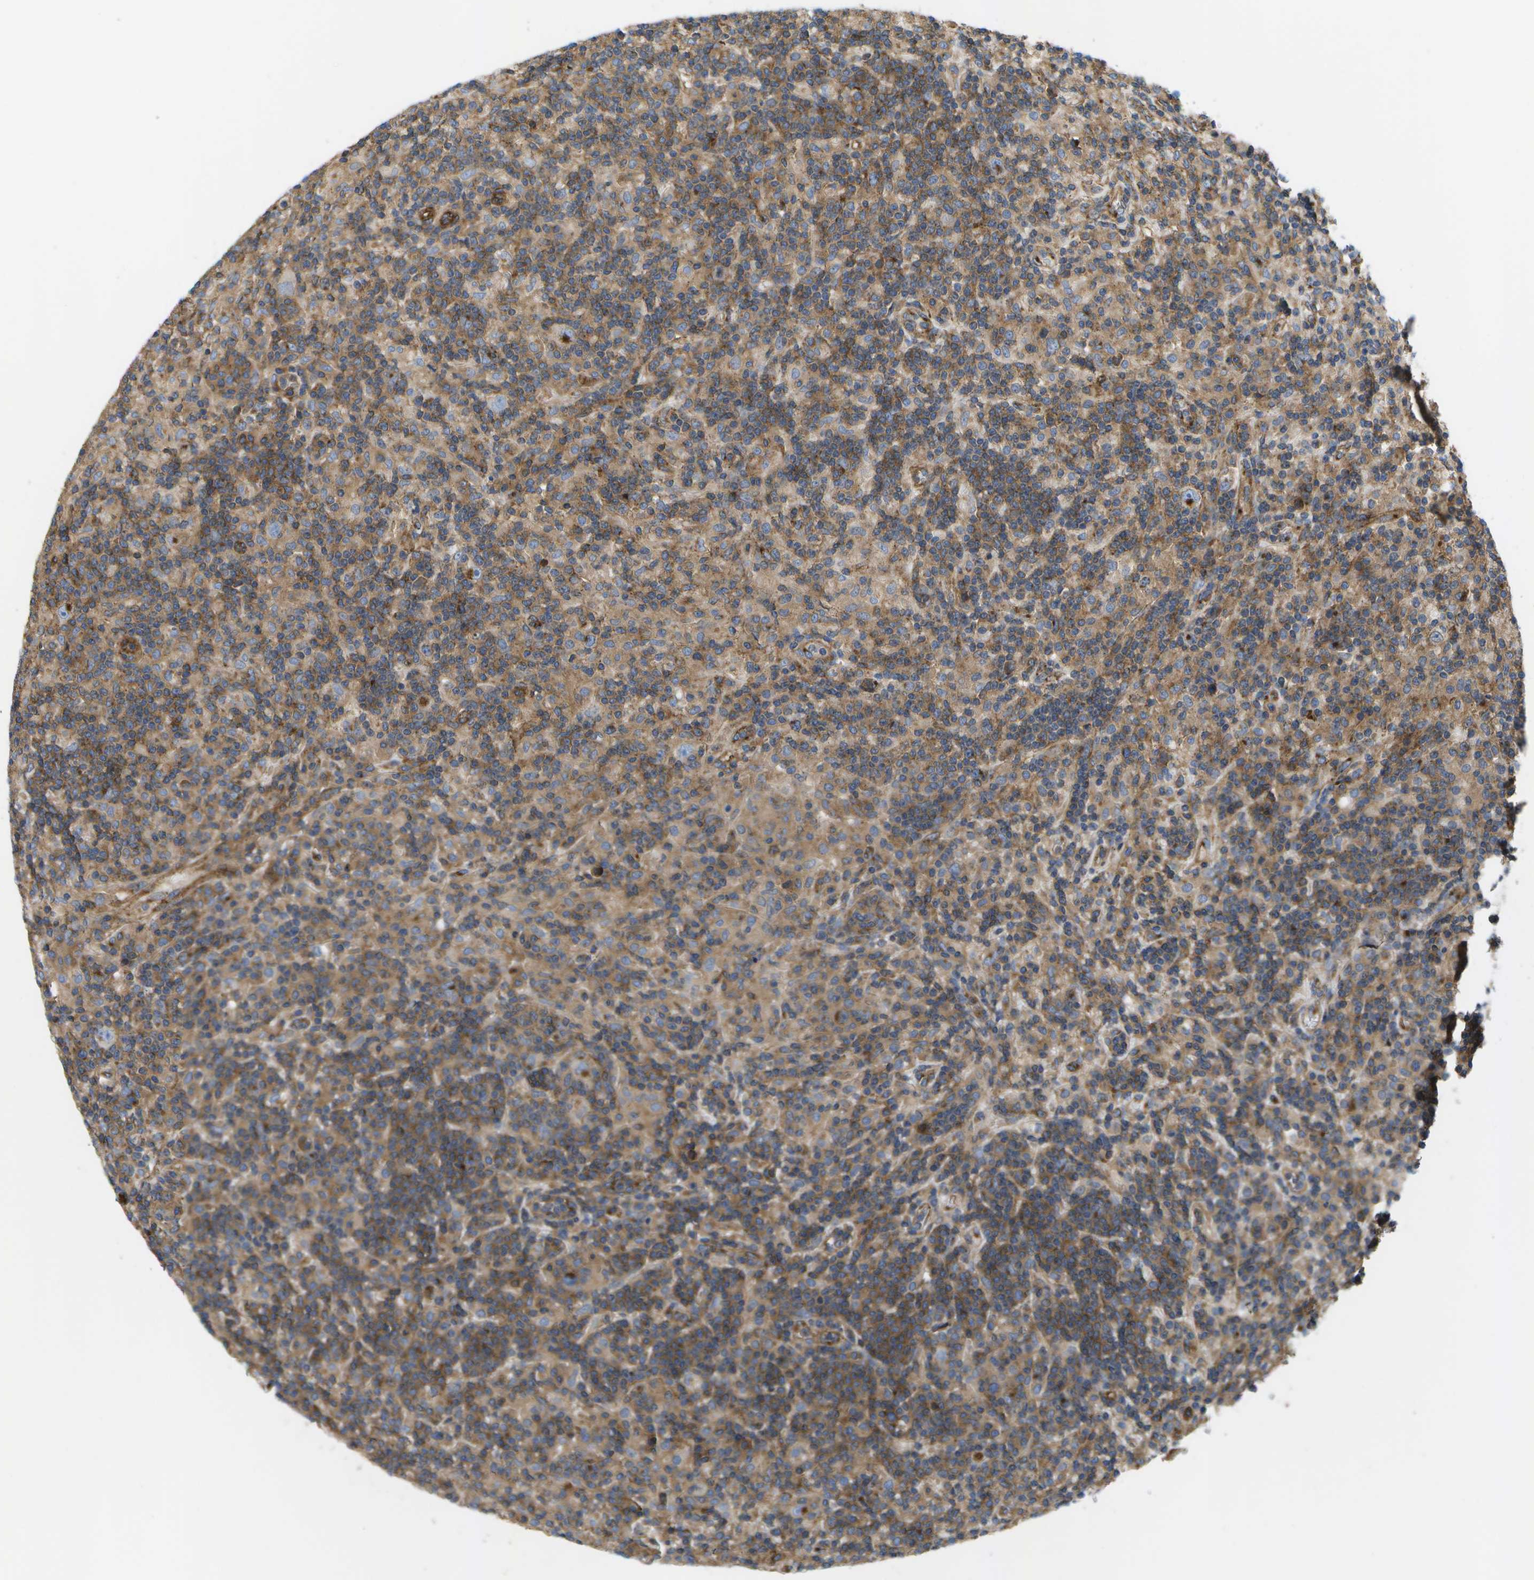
{"staining": {"intensity": "negative", "quantity": "none", "location": "none"}, "tissue": "lymphoma", "cell_type": "Tumor cells", "image_type": "cancer", "snomed": [{"axis": "morphology", "description": "Hodgkin's disease, NOS"}, {"axis": "topography", "description": "Lymph node"}], "caption": "Micrograph shows no significant protein expression in tumor cells of Hodgkin's disease.", "gene": "BST2", "patient": {"sex": "male", "age": 70}}